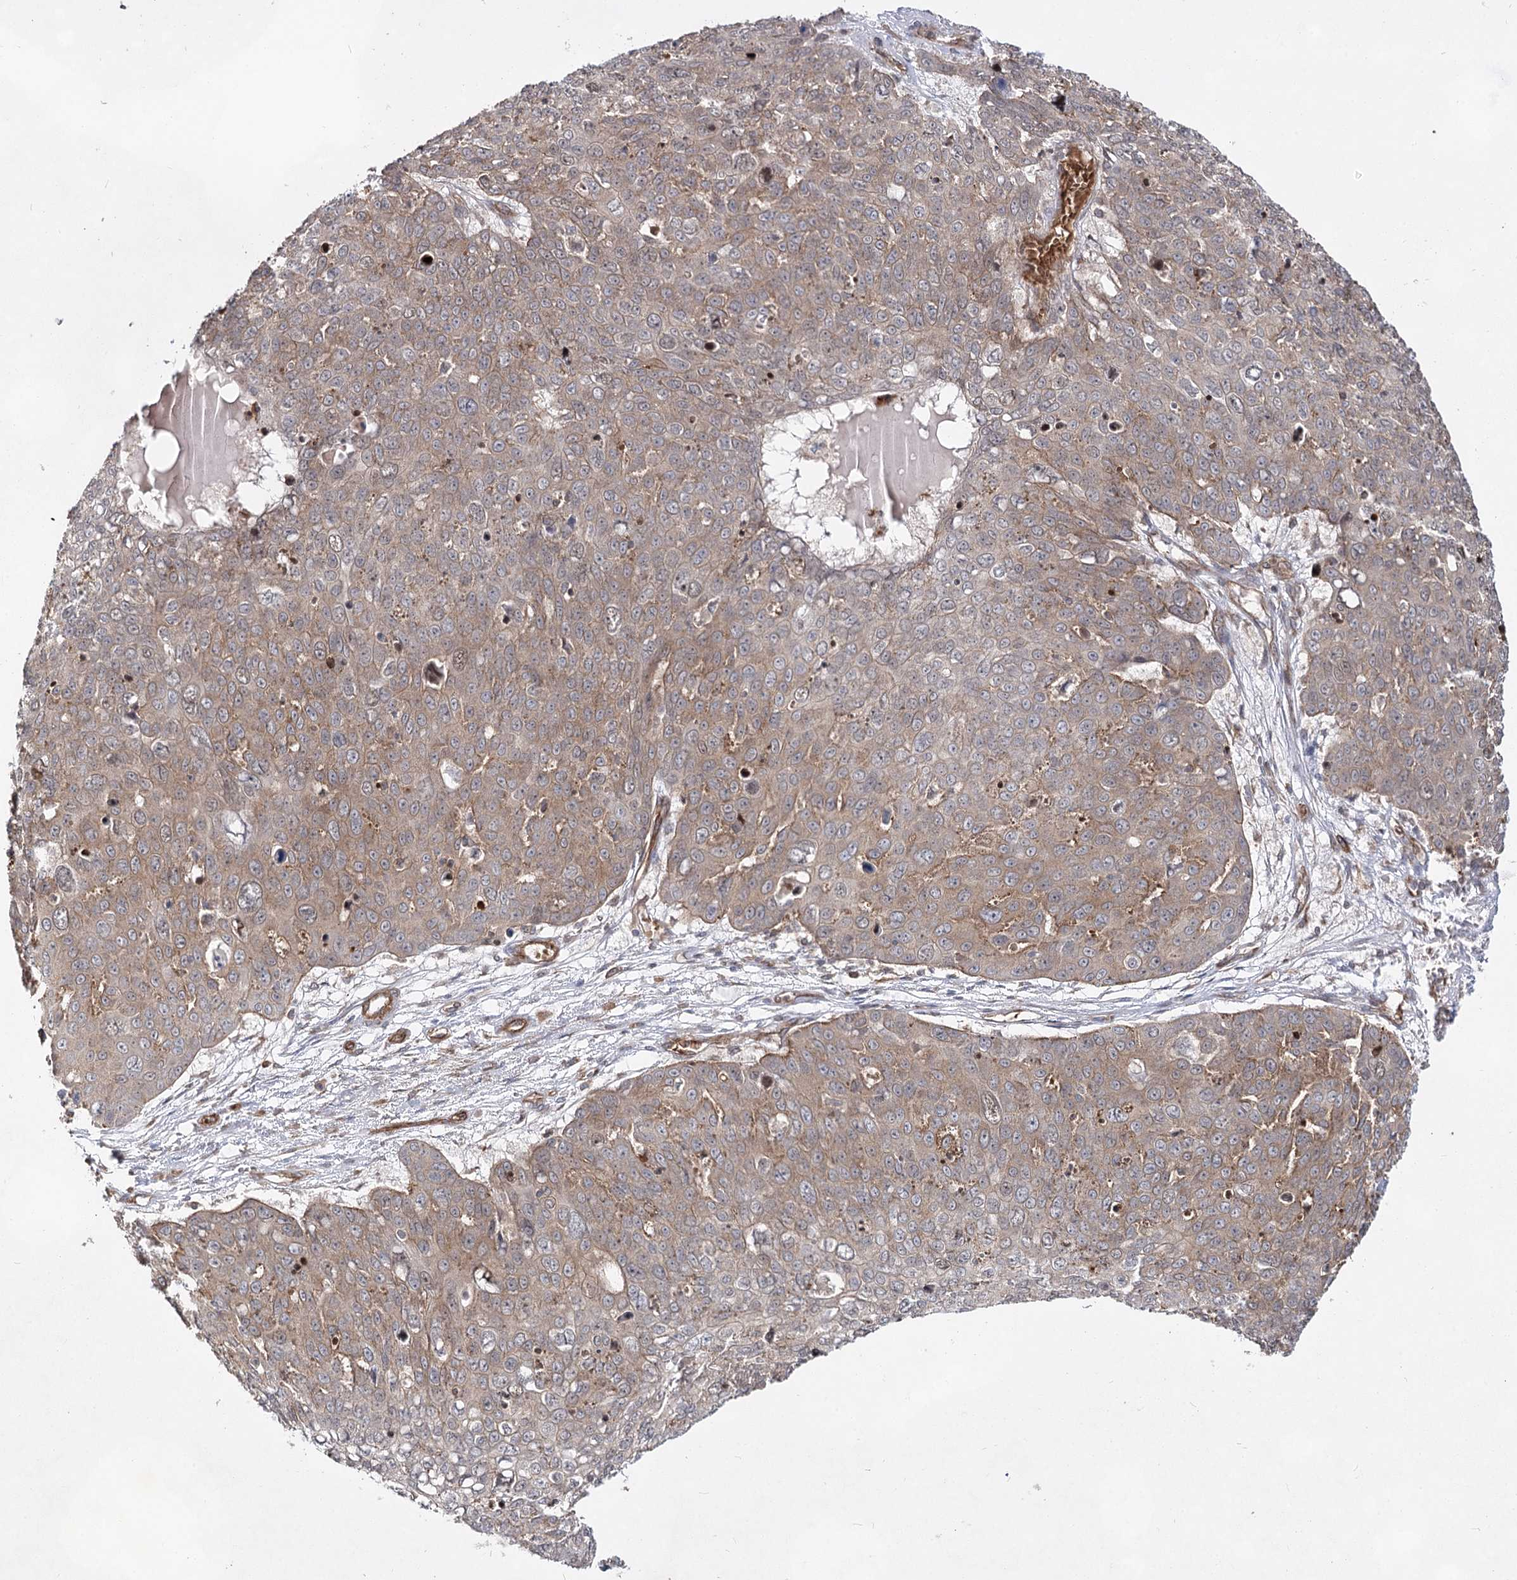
{"staining": {"intensity": "weak", "quantity": "25%-75%", "location": "cytoplasmic/membranous"}, "tissue": "skin cancer", "cell_type": "Tumor cells", "image_type": "cancer", "snomed": [{"axis": "morphology", "description": "Squamous cell carcinoma, NOS"}, {"axis": "topography", "description": "Skin"}], "caption": "Human squamous cell carcinoma (skin) stained with a brown dye demonstrates weak cytoplasmic/membranous positive expression in about 25%-75% of tumor cells.", "gene": "IQSEC1", "patient": {"sex": "male", "age": 71}}